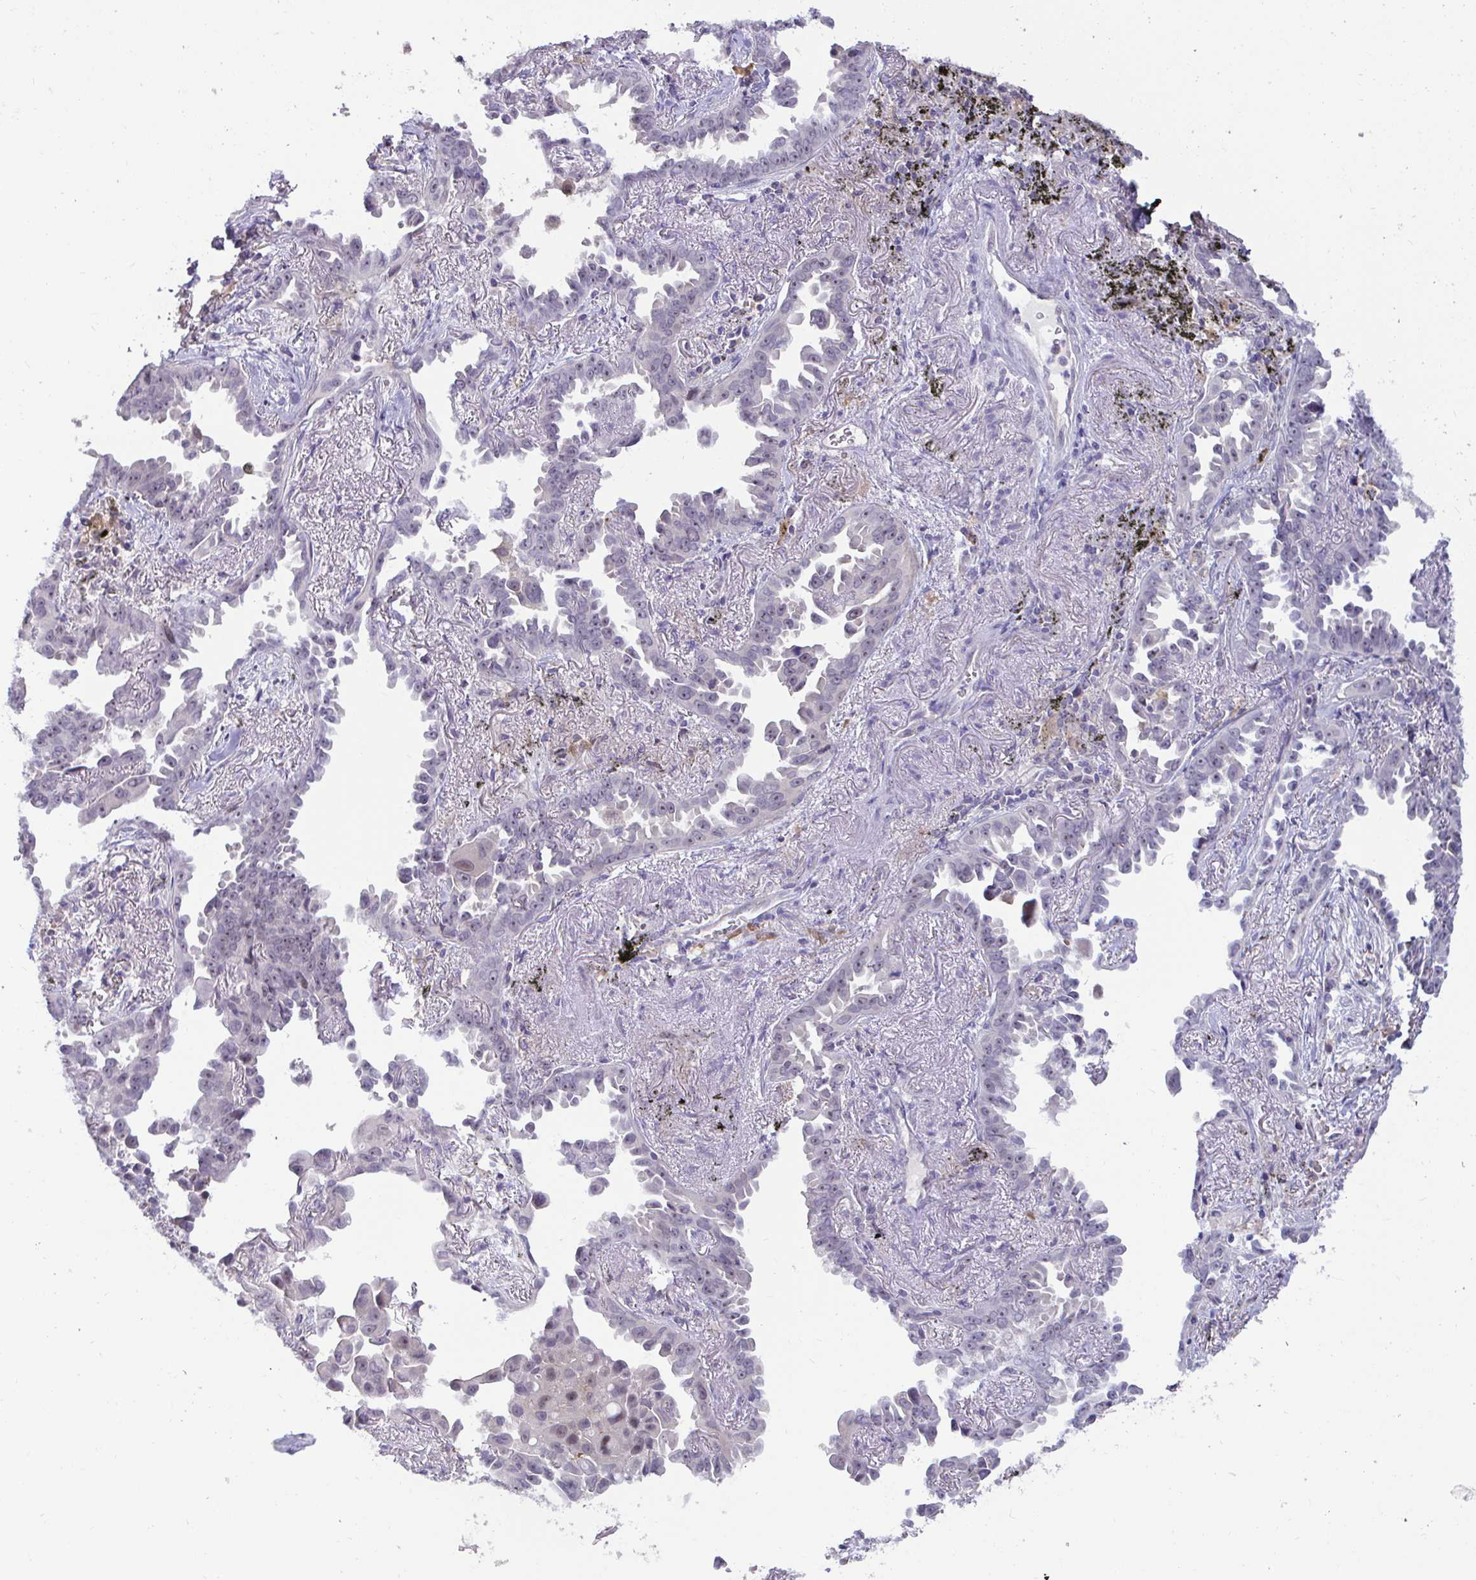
{"staining": {"intensity": "negative", "quantity": "none", "location": "none"}, "tissue": "lung cancer", "cell_type": "Tumor cells", "image_type": "cancer", "snomed": [{"axis": "morphology", "description": "Adenocarcinoma, NOS"}, {"axis": "topography", "description": "Lung"}], "caption": "The image reveals no staining of tumor cells in lung cancer.", "gene": "GSTM1", "patient": {"sex": "male", "age": 68}}